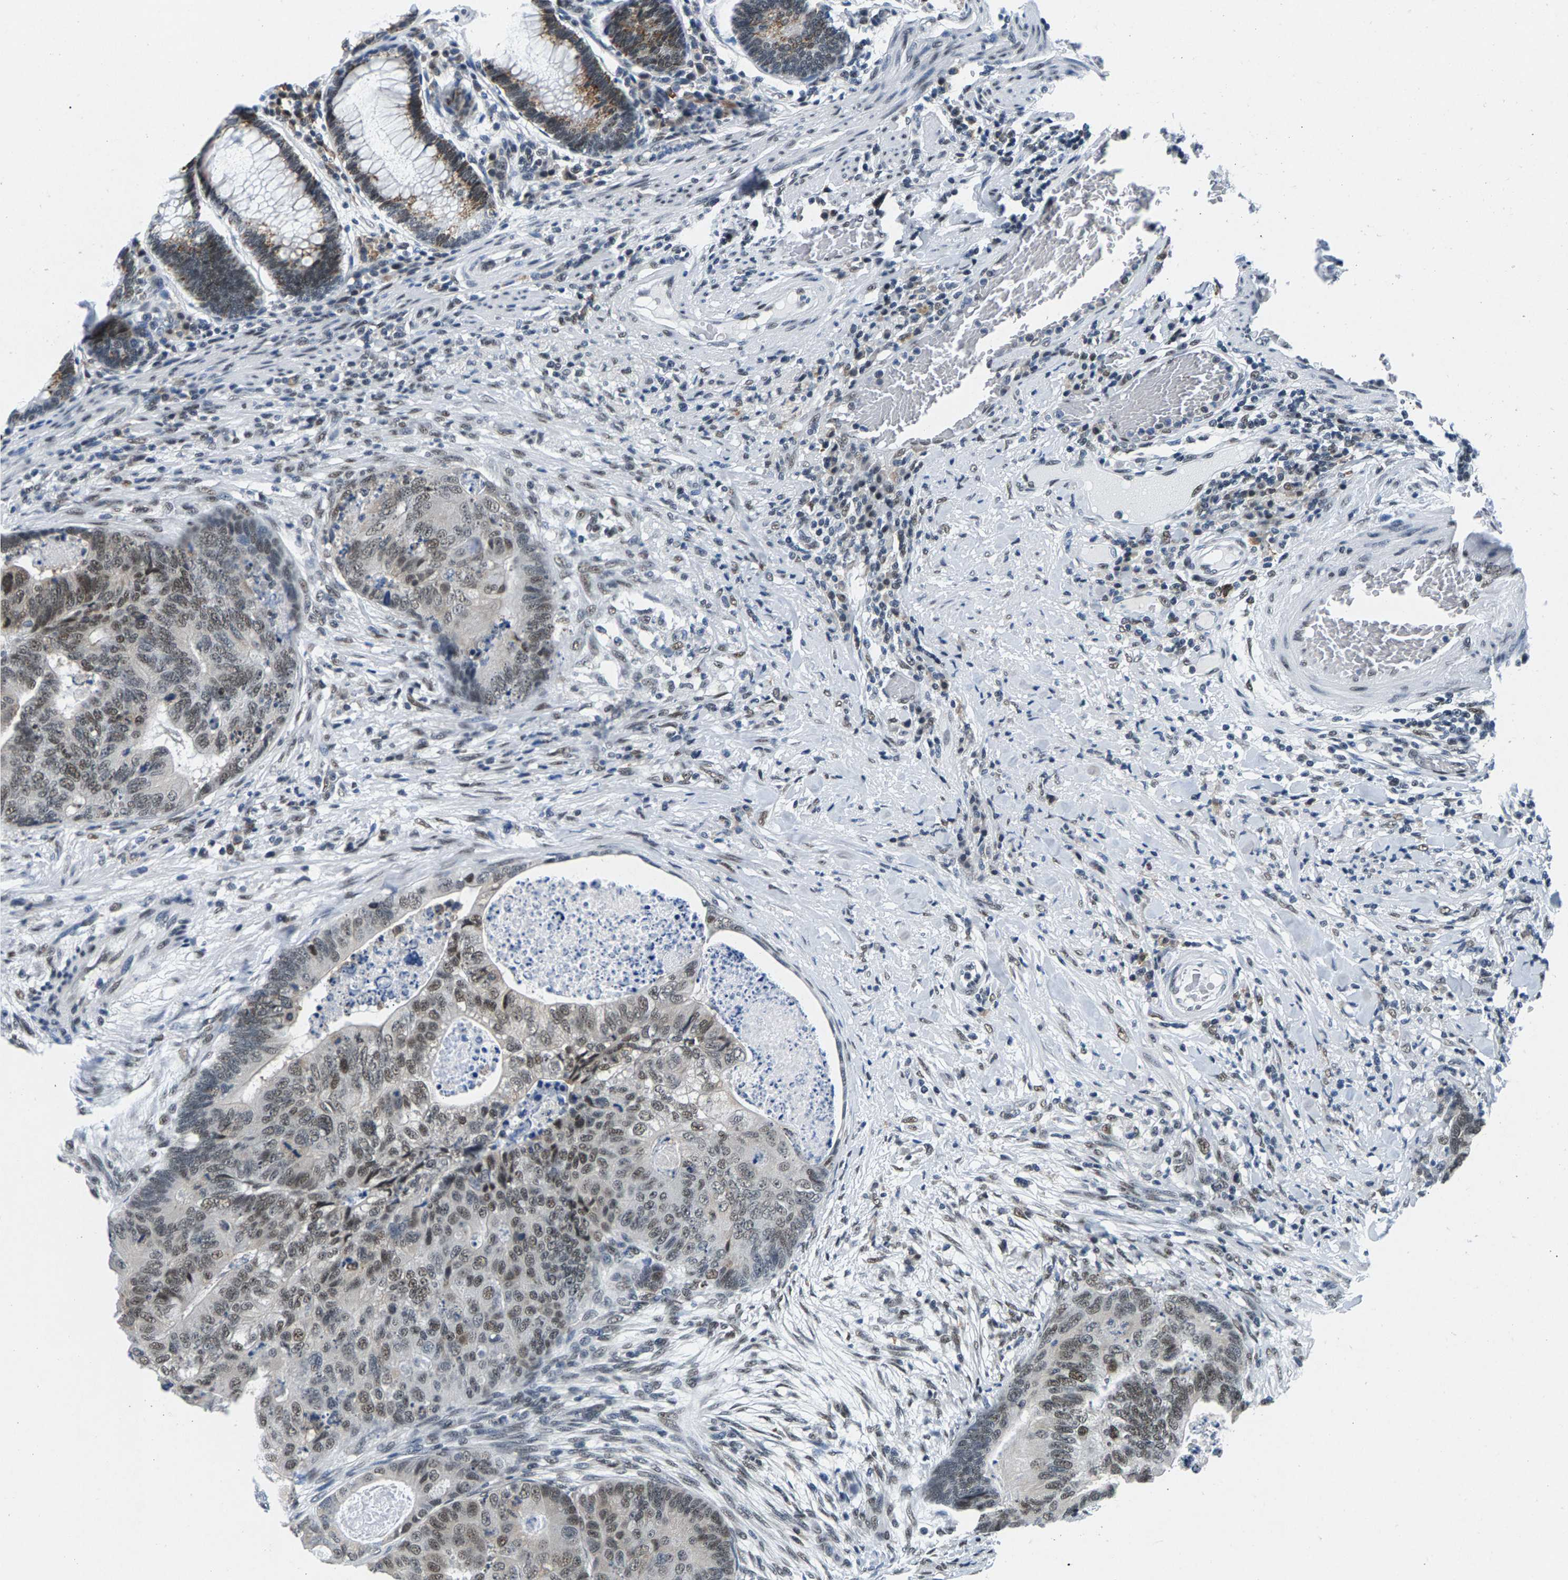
{"staining": {"intensity": "weak", "quantity": ">75%", "location": "nuclear"}, "tissue": "colorectal cancer", "cell_type": "Tumor cells", "image_type": "cancer", "snomed": [{"axis": "morphology", "description": "Adenocarcinoma, NOS"}, {"axis": "topography", "description": "Colon"}], "caption": "Colorectal cancer (adenocarcinoma) stained with immunohistochemistry demonstrates weak nuclear positivity in about >75% of tumor cells.", "gene": "ATF2", "patient": {"sex": "female", "age": 67}}